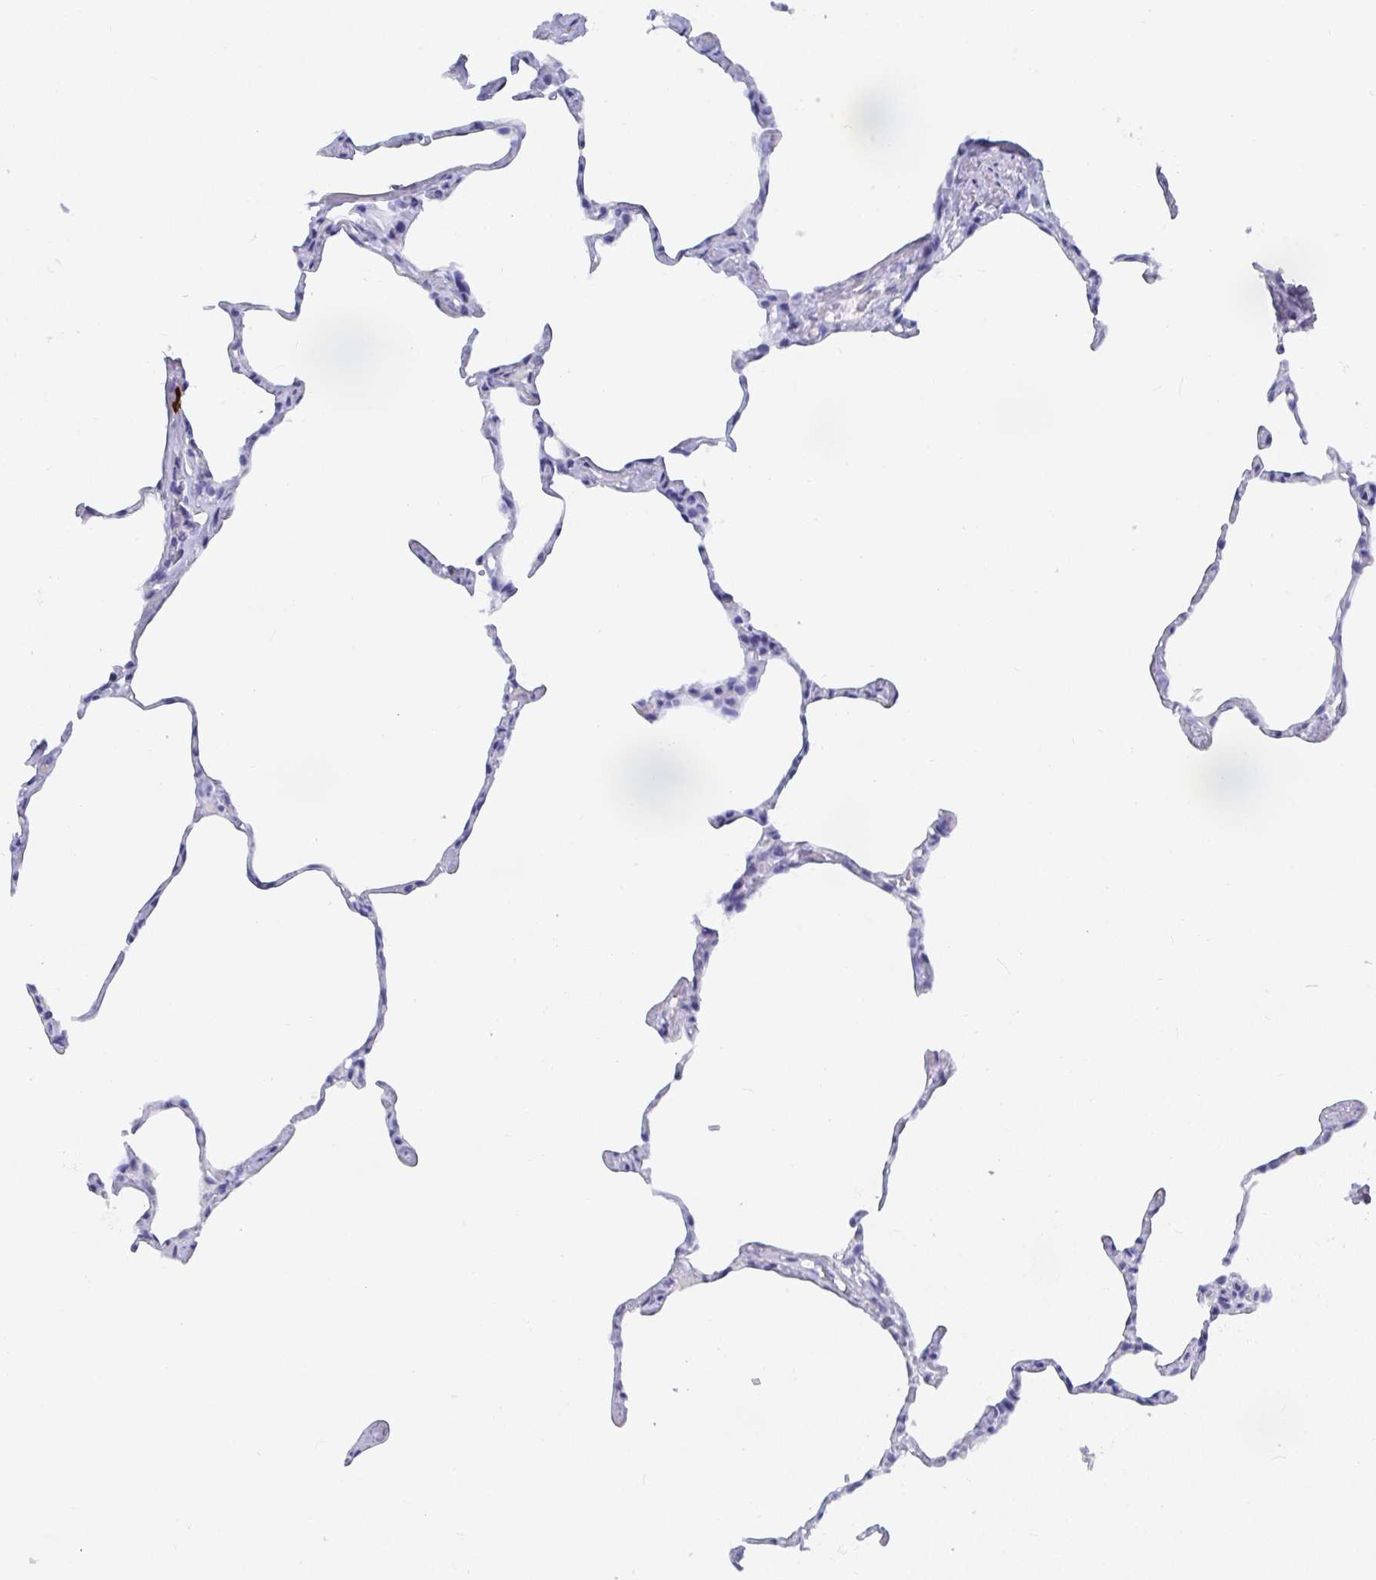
{"staining": {"intensity": "negative", "quantity": "none", "location": "none"}, "tissue": "lung", "cell_type": "Alveolar cells", "image_type": "normal", "snomed": [{"axis": "morphology", "description": "Normal tissue, NOS"}, {"axis": "topography", "description": "Lung"}], "caption": "Micrograph shows no protein expression in alveolar cells of unremarkable lung. (DAB immunohistochemistry (IHC), high magnification).", "gene": "GRIA1", "patient": {"sex": "male", "age": 65}}